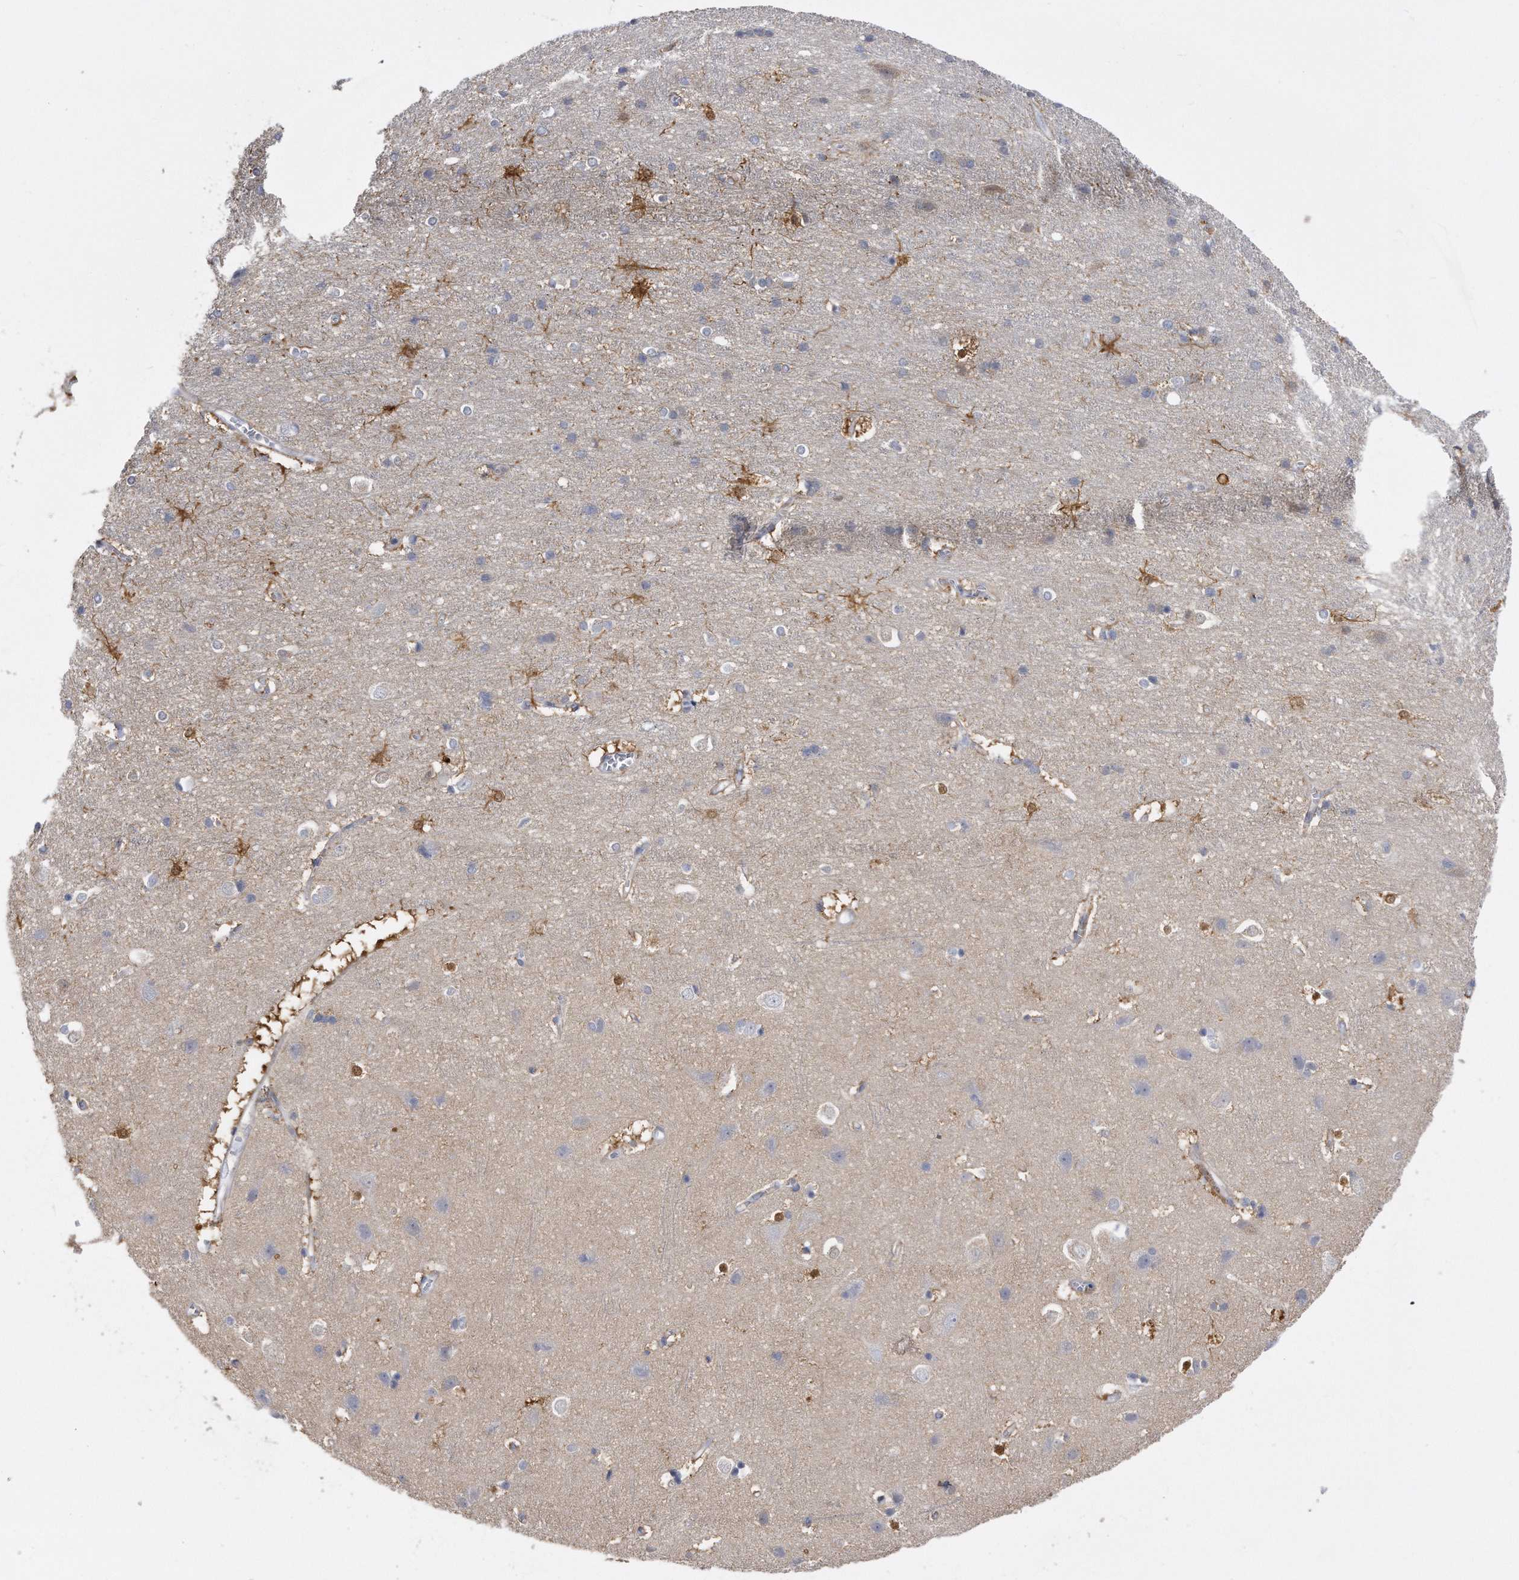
{"staining": {"intensity": "negative", "quantity": "none", "location": "none"}, "tissue": "cerebral cortex", "cell_type": "Endothelial cells", "image_type": "normal", "snomed": [{"axis": "morphology", "description": "Normal tissue, NOS"}, {"axis": "topography", "description": "Cerebral cortex"}], "caption": "High magnification brightfield microscopy of unremarkable cerebral cortex stained with DAB (brown) and counterstained with hematoxylin (blue): endothelial cells show no significant staining. (Brightfield microscopy of DAB (3,3'-diaminobenzidine) immunohistochemistry at high magnification).", "gene": "PYGB", "patient": {"sex": "male", "age": 54}}